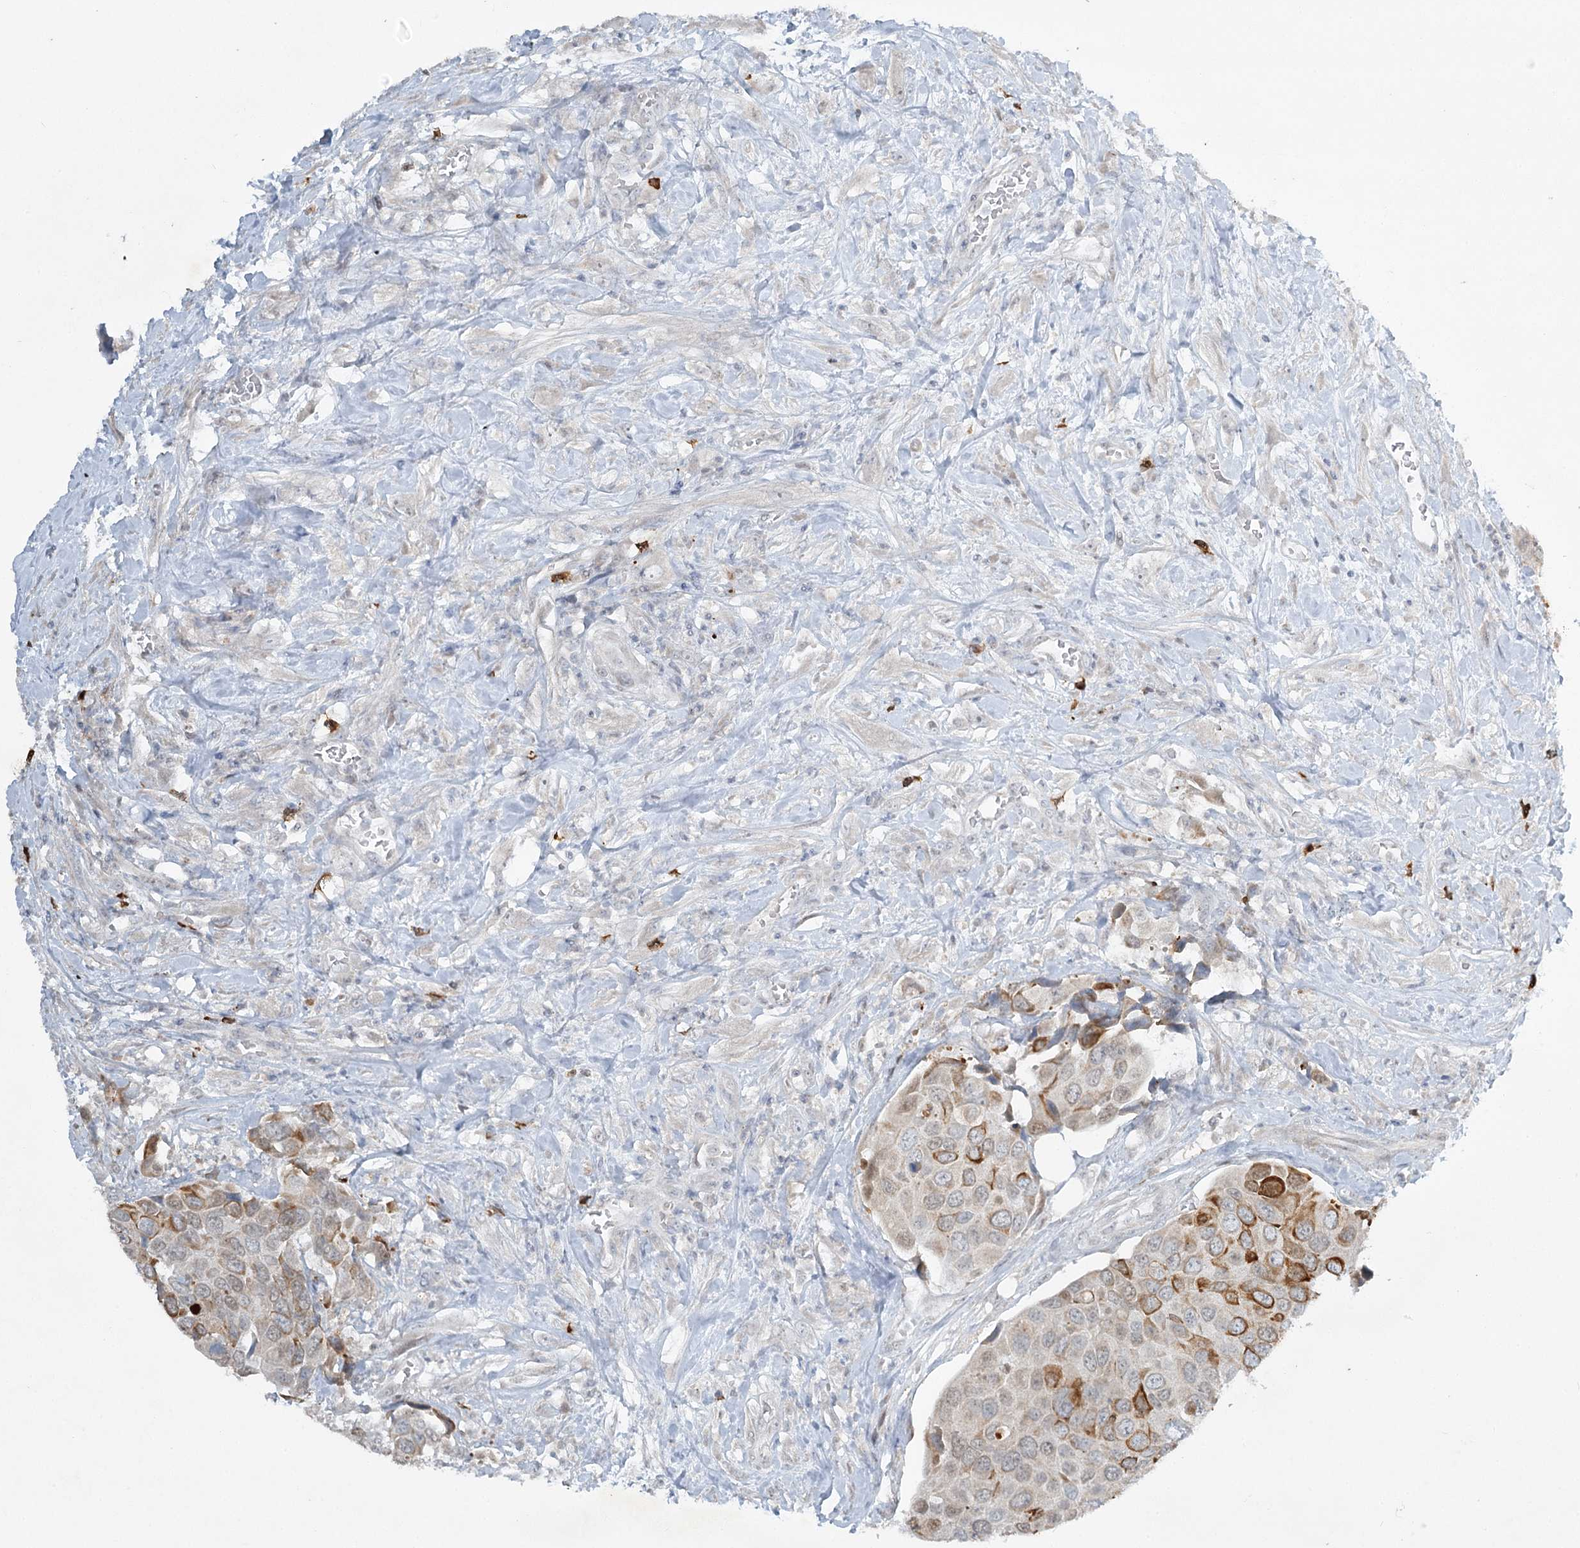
{"staining": {"intensity": "moderate", "quantity": "25%-75%", "location": "cytoplasmic/membranous"}, "tissue": "urothelial cancer", "cell_type": "Tumor cells", "image_type": "cancer", "snomed": [{"axis": "morphology", "description": "Urothelial carcinoma, High grade"}, {"axis": "topography", "description": "Urinary bladder"}], "caption": "IHC image of neoplastic tissue: human urothelial carcinoma (high-grade) stained using IHC displays medium levels of moderate protein expression localized specifically in the cytoplasmic/membranous of tumor cells, appearing as a cytoplasmic/membranous brown color.", "gene": "ABITRAM", "patient": {"sex": "male", "age": 74}}